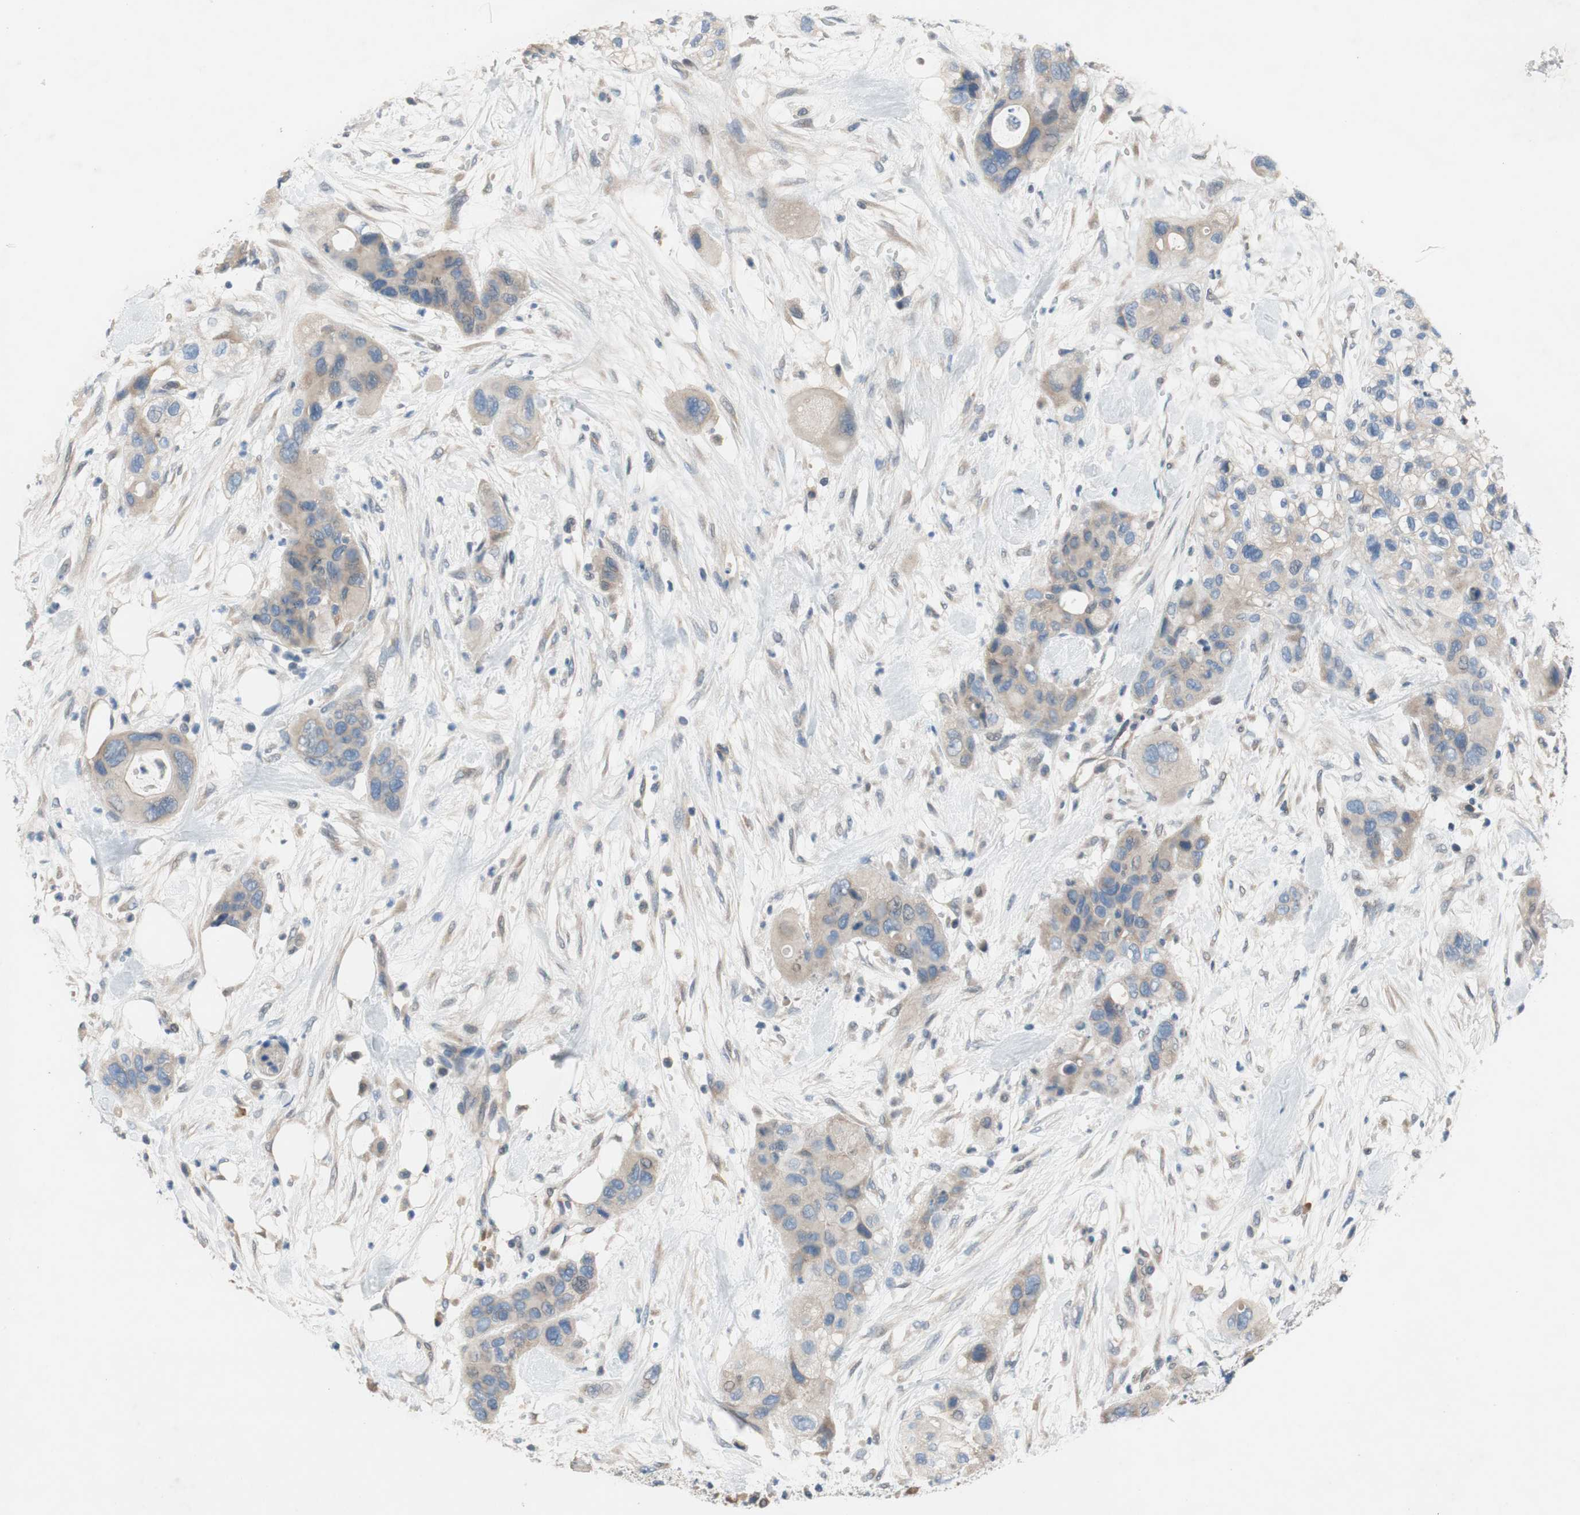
{"staining": {"intensity": "weak", "quantity": ">75%", "location": "cytoplasmic/membranous"}, "tissue": "pancreatic cancer", "cell_type": "Tumor cells", "image_type": "cancer", "snomed": [{"axis": "morphology", "description": "Adenocarcinoma, NOS"}, {"axis": "topography", "description": "Pancreas"}], "caption": "Weak cytoplasmic/membranous positivity is appreciated in about >75% of tumor cells in pancreatic cancer (adenocarcinoma). The staining is performed using DAB brown chromogen to label protein expression. The nuclei are counter-stained blue using hematoxylin.", "gene": "TACR3", "patient": {"sex": "female", "age": 71}}